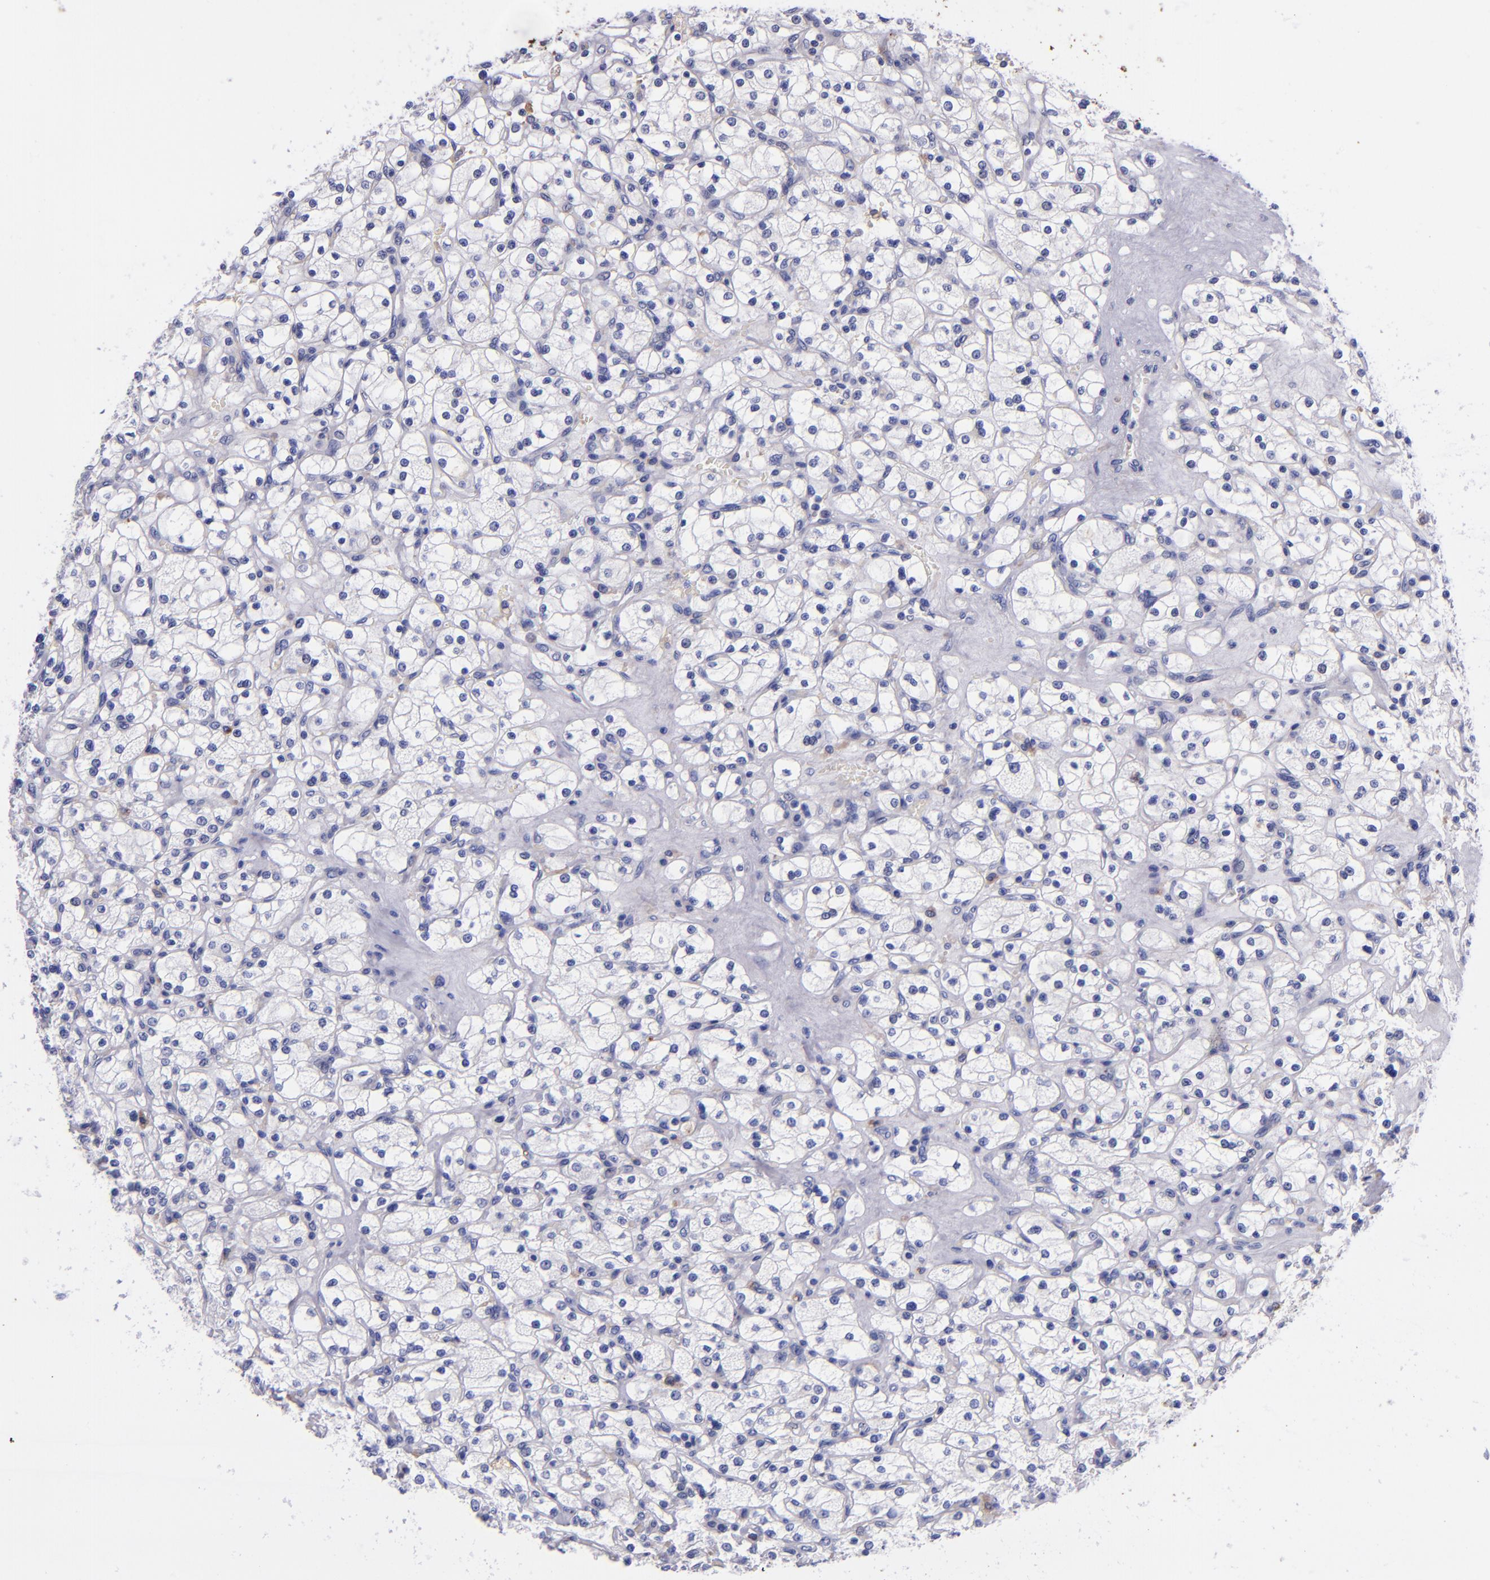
{"staining": {"intensity": "negative", "quantity": "none", "location": "none"}, "tissue": "renal cancer", "cell_type": "Tumor cells", "image_type": "cancer", "snomed": [{"axis": "morphology", "description": "Adenocarcinoma, NOS"}, {"axis": "topography", "description": "Kidney"}], "caption": "IHC histopathology image of neoplastic tissue: renal adenocarcinoma stained with DAB (3,3'-diaminobenzidine) exhibits no significant protein positivity in tumor cells. (DAB immunohistochemistry (IHC), high magnification).", "gene": "IVL", "patient": {"sex": "female", "age": 83}}